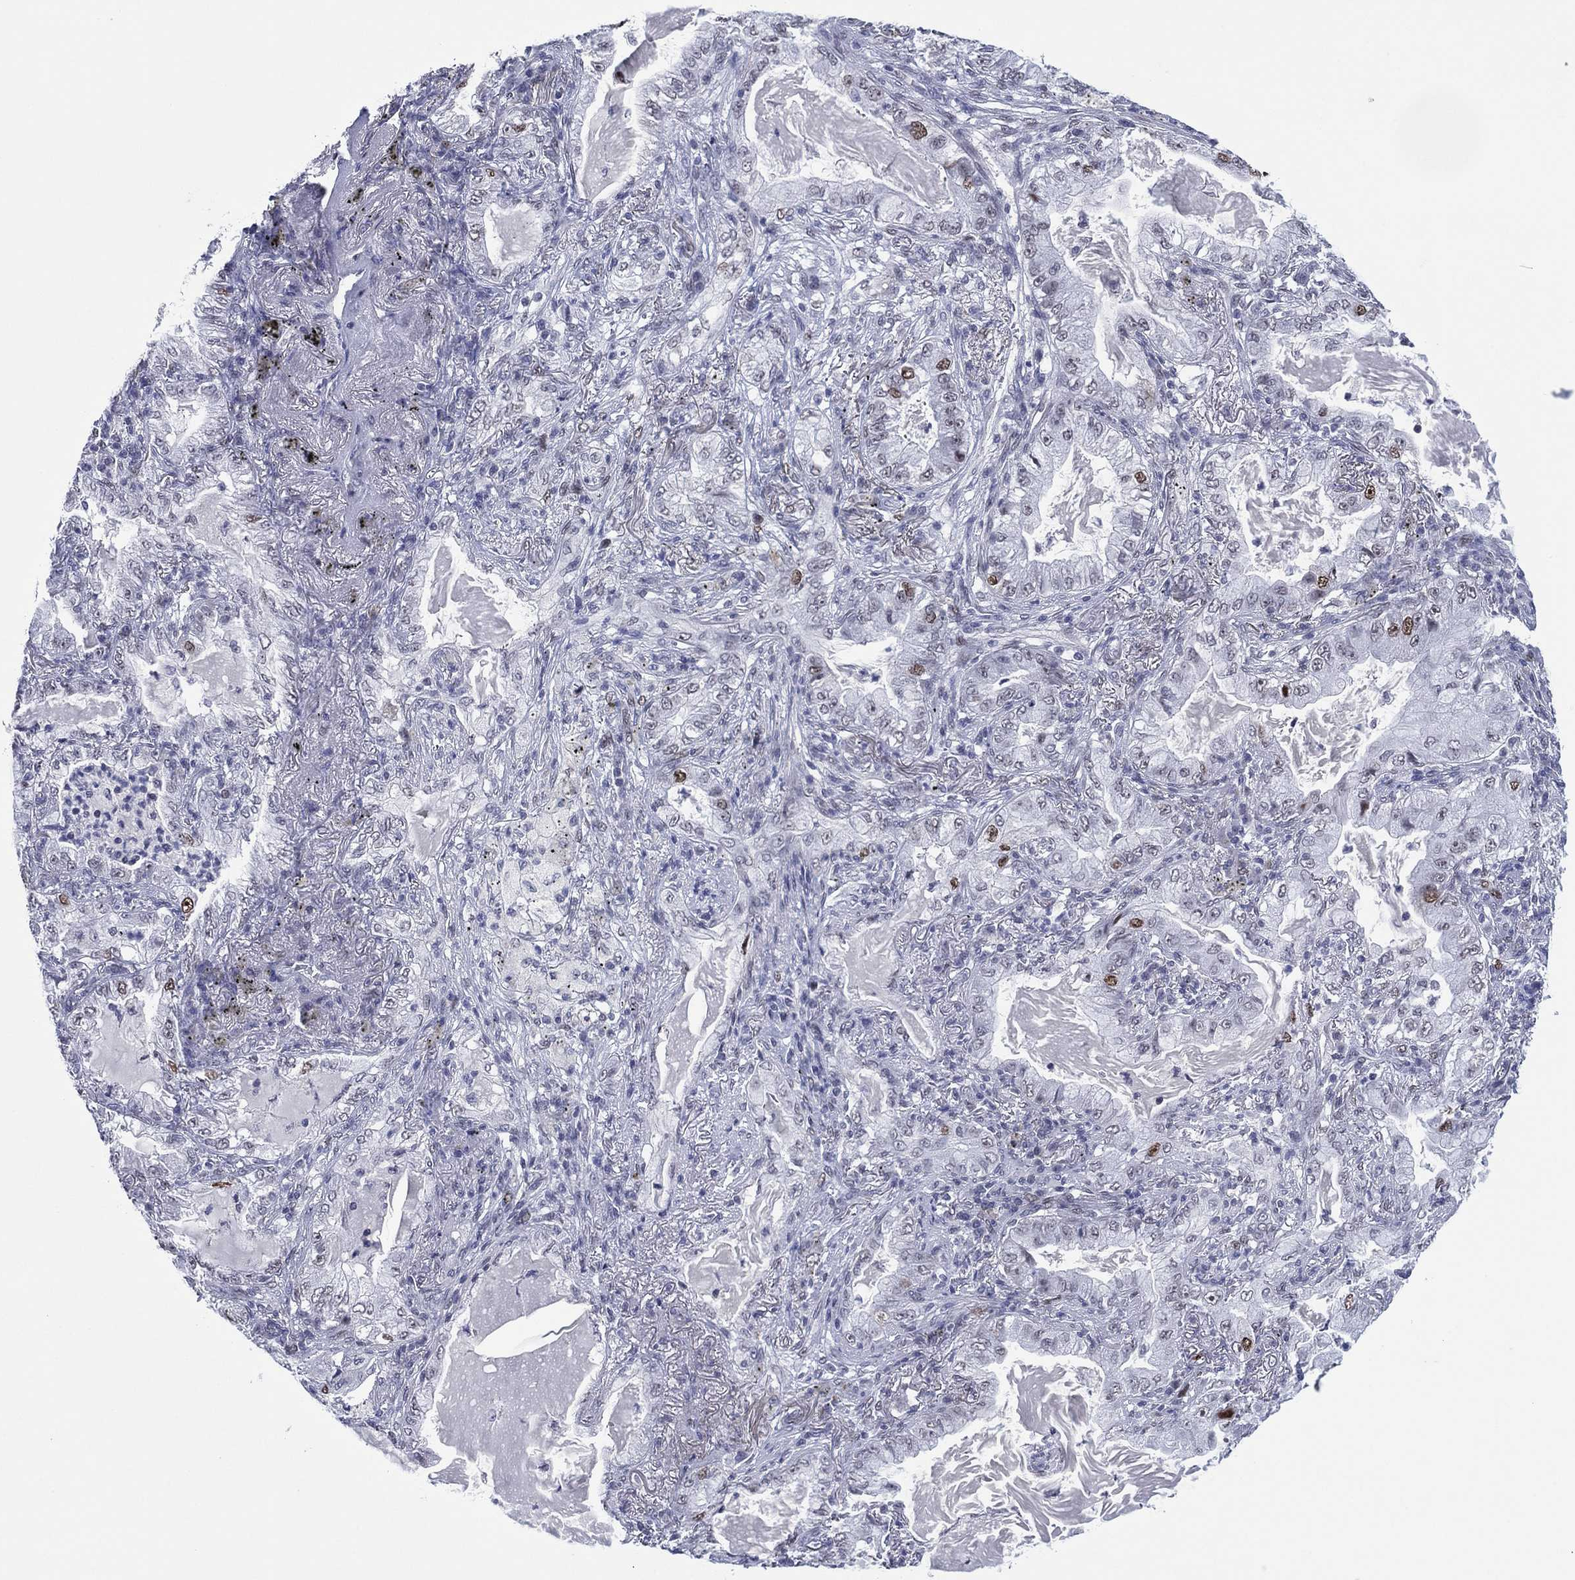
{"staining": {"intensity": "moderate", "quantity": "<25%", "location": "nuclear"}, "tissue": "lung cancer", "cell_type": "Tumor cells", "image_type": "cancer", "snomed": [{"axis": "morphology", "description": "Adenocarcinoma, NOS"}, {"axis": "topography", "description": "Lung"}], "caption": "Protein staining shows moderate nuclear staining in approximately <25% of tumor cells in lung adenocarcinoma.", "gene": "GATA6", "patient": {"sex": "female", "age": 73}}